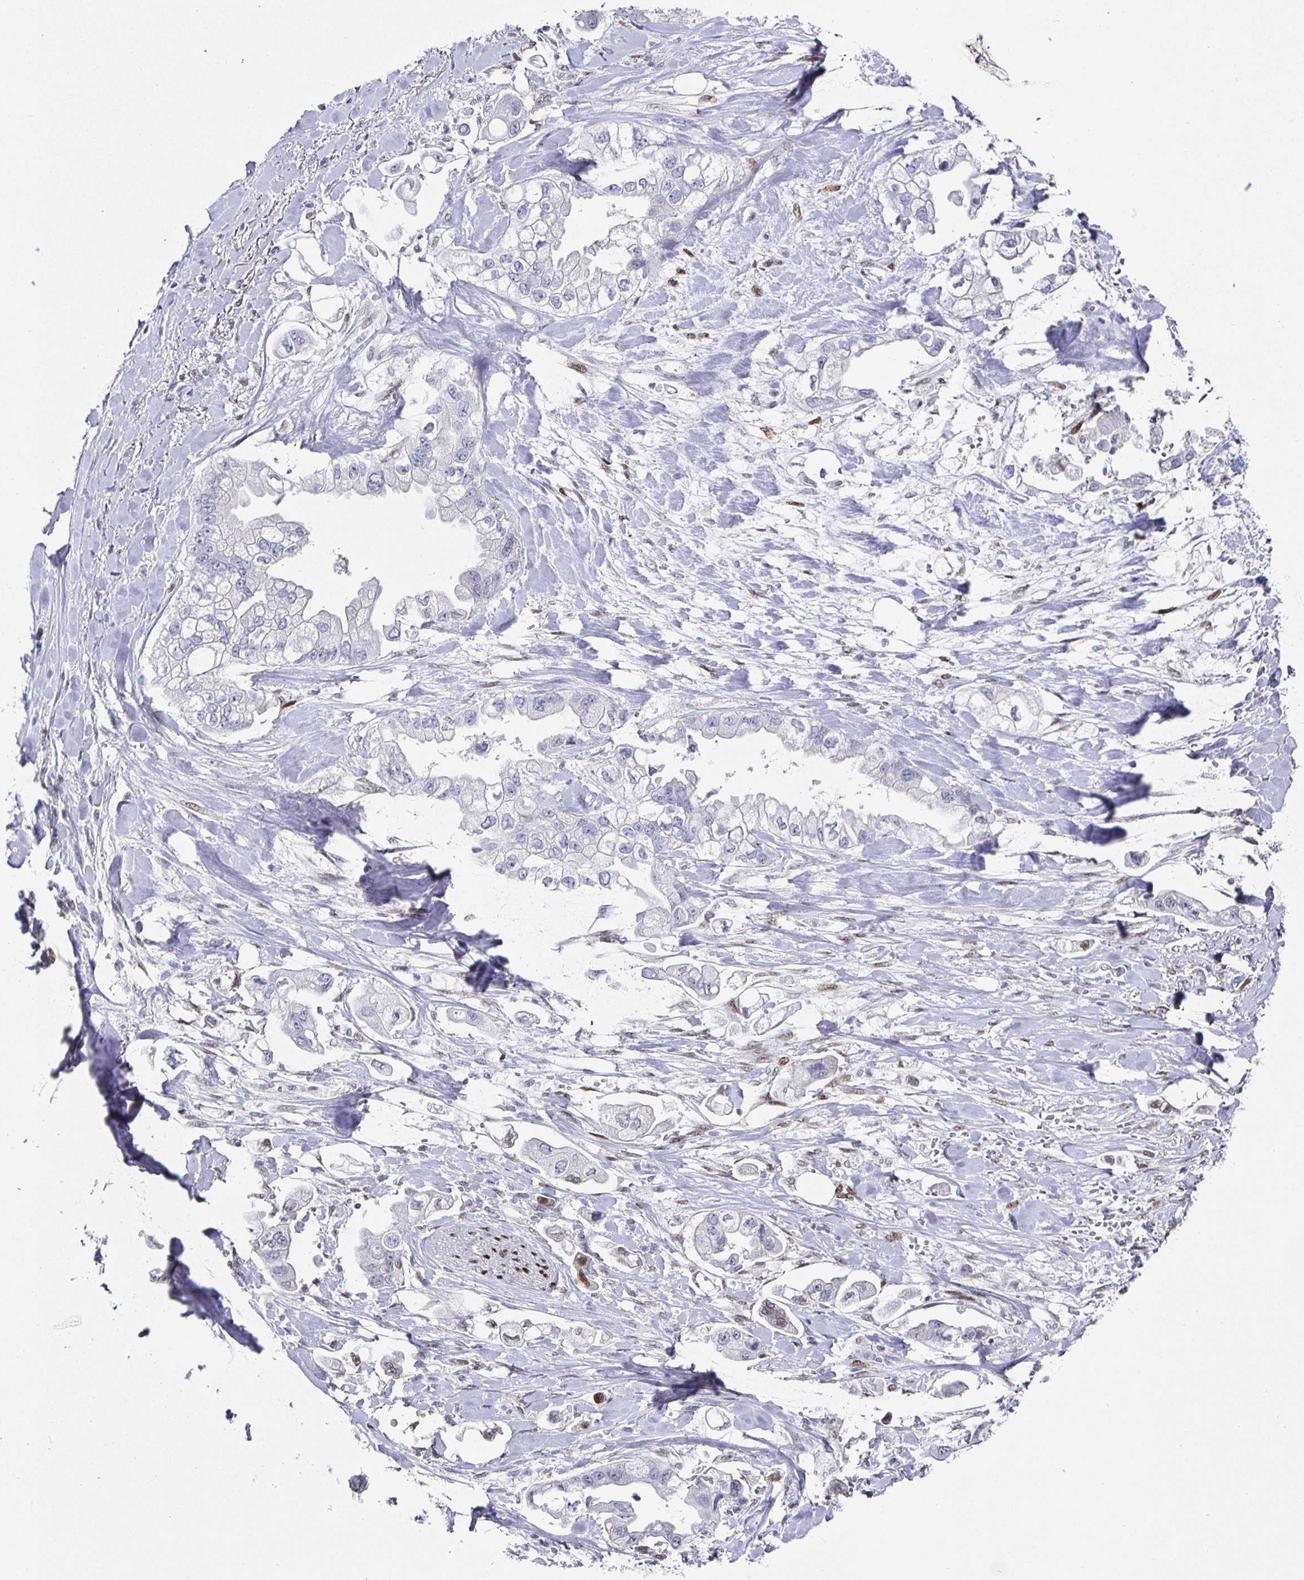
{"staining": {"intensity": "weak", "quantity": "<25%", "location": "nuclear"}, "tissue": "stomach cancer", "cell_type": "Tumor cells", "image_type": "cancer", "snomed": [{"axis": "morphology", "description": "Adenocarcinoma, NOS"}, {"axis": "topography", "description": "Stomach"}], "caption": "Immunohistochemical staining of stomach cancer reveals no significant staining in tumor cells.", "gene": "RUNX2", "patient": {"sex": "male", "age": 62}}